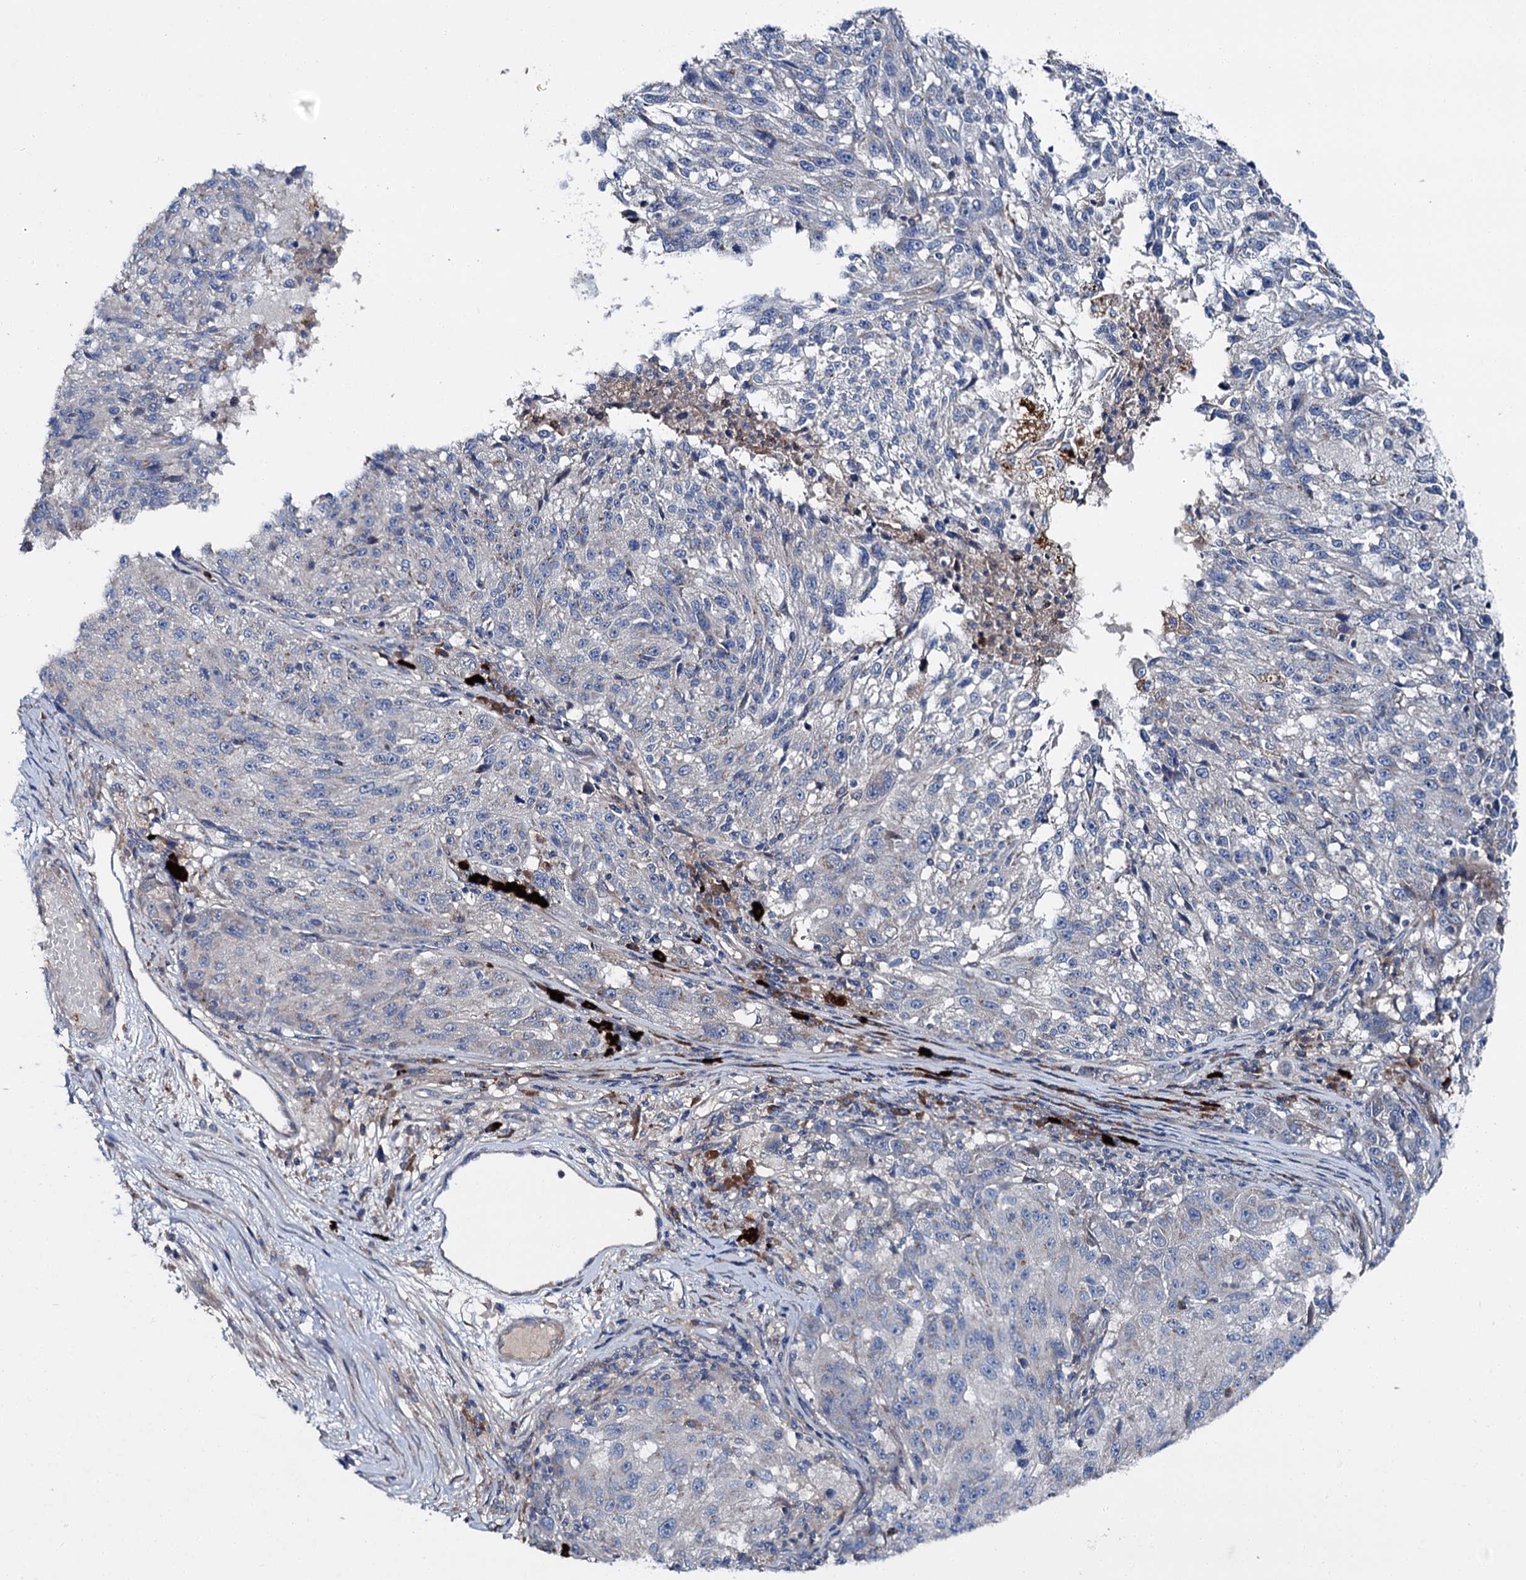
{"staining": {"intensity": "negative", "quantity": "none", "location": "none"}, "tissue": "melanoma", "cell_type": "Tumor cells", "image_type": "cancer", "snomed": [{"axis": "morphology", "description": "Malignant melanoma, NOS"}, {"axis": "topography", "description": "Skin"}], "caption": "This is a image of IHC staining of melanoma, which shows no staining in tumor cells.", "gene": "SLC22A25", "patient": {"sex": "male", "age": 53}}